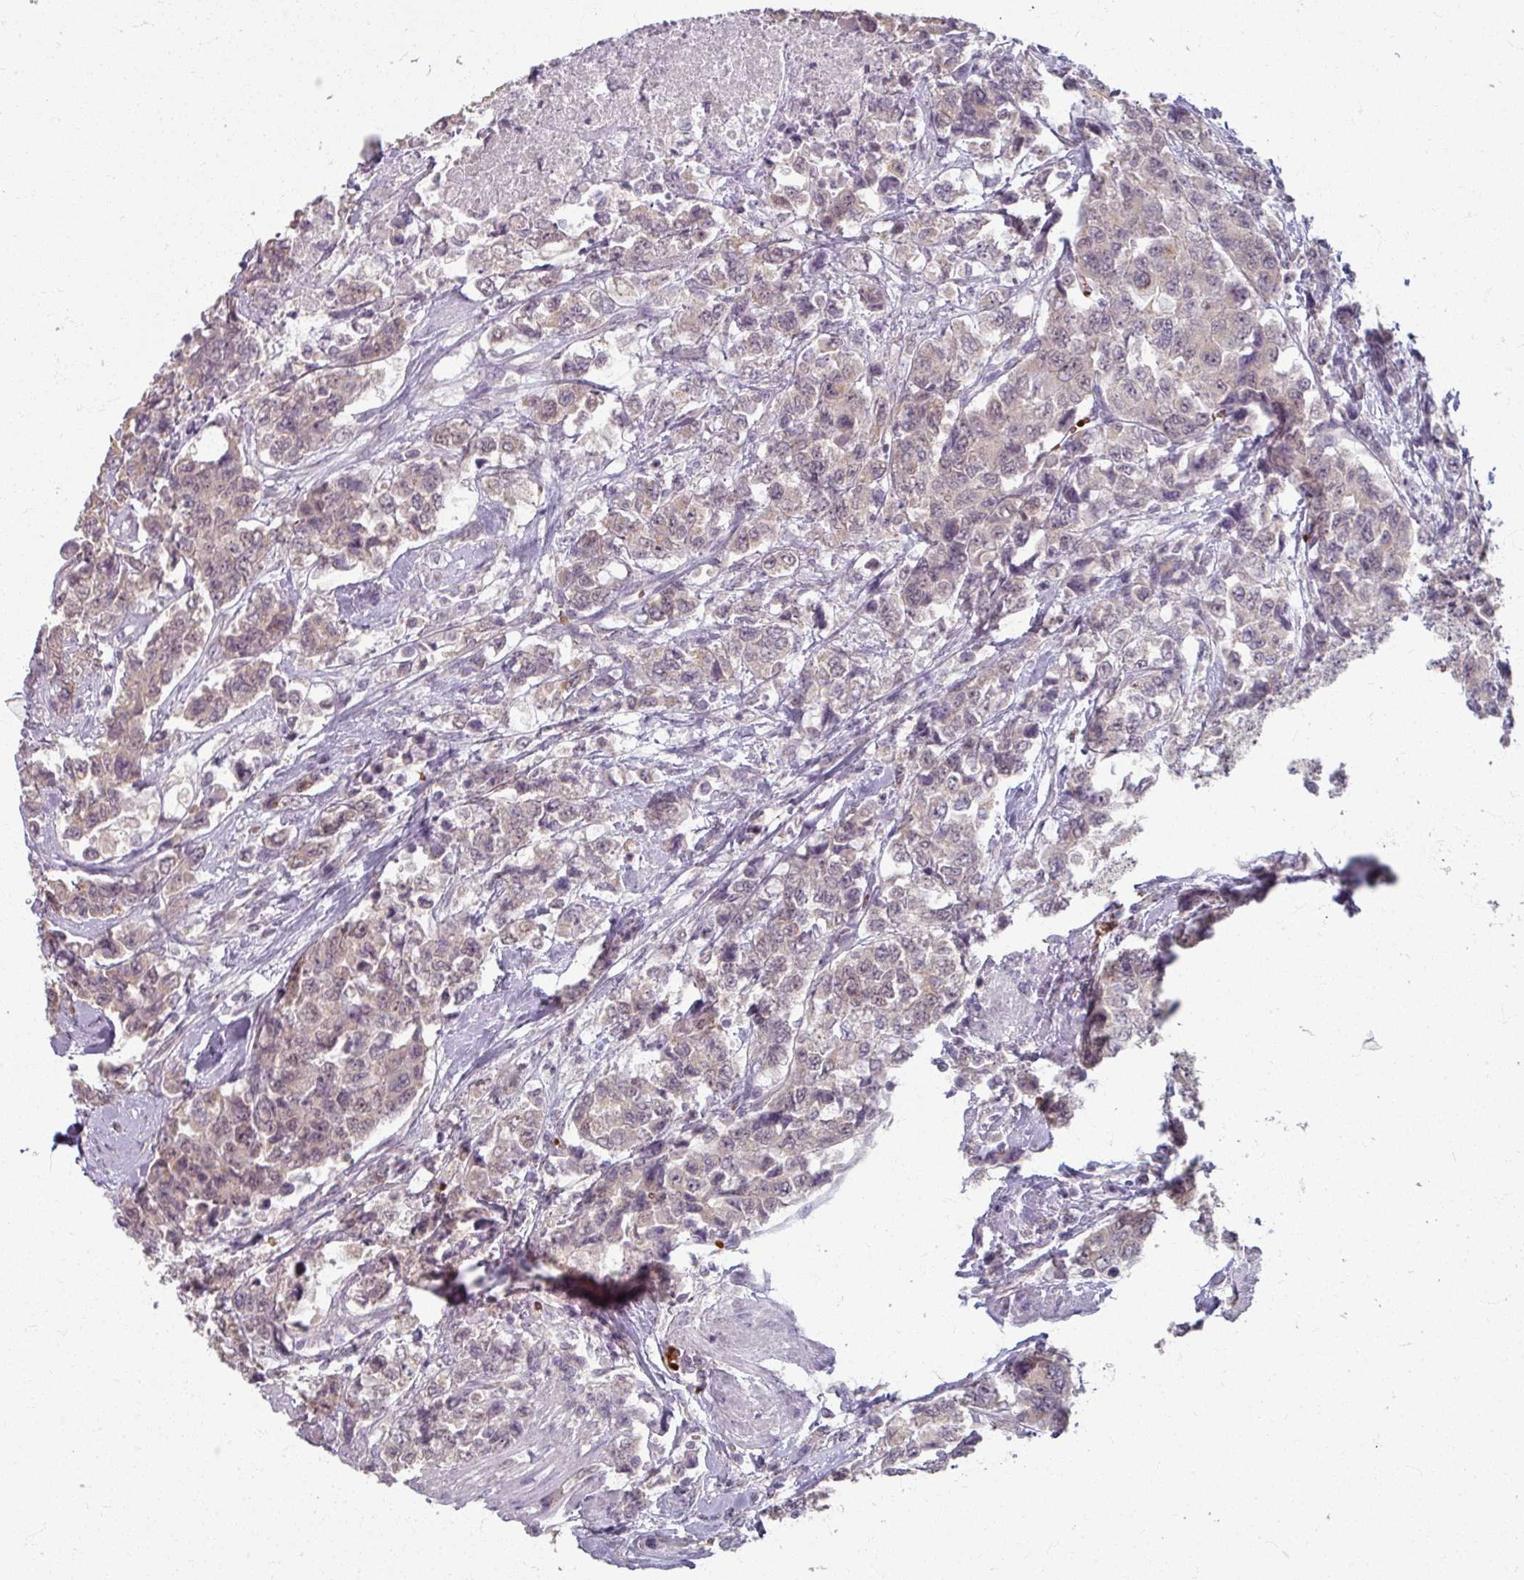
{"staining": {"intensity": "weak", "quantity": ">75%", "location": "nuclear"}, "tissue": "urothelial cancer", "cell_type": "Tumor cells", "image_type": "cancer", "snomed": [{"axis": "morphology", "description": "Urothelial carcinoma, High grade"}, {"axis": "topography", "description": "Urinary bladder"}], "caption": "High-power microscopy captured an immunohistochemistry (IHC) micrograph of urothelial cancer, revealing weak nuclear expression in approximately >75% of tumor cells.", "gene": "KMT5C", "patient": {"sex": "female", "age": 78}}